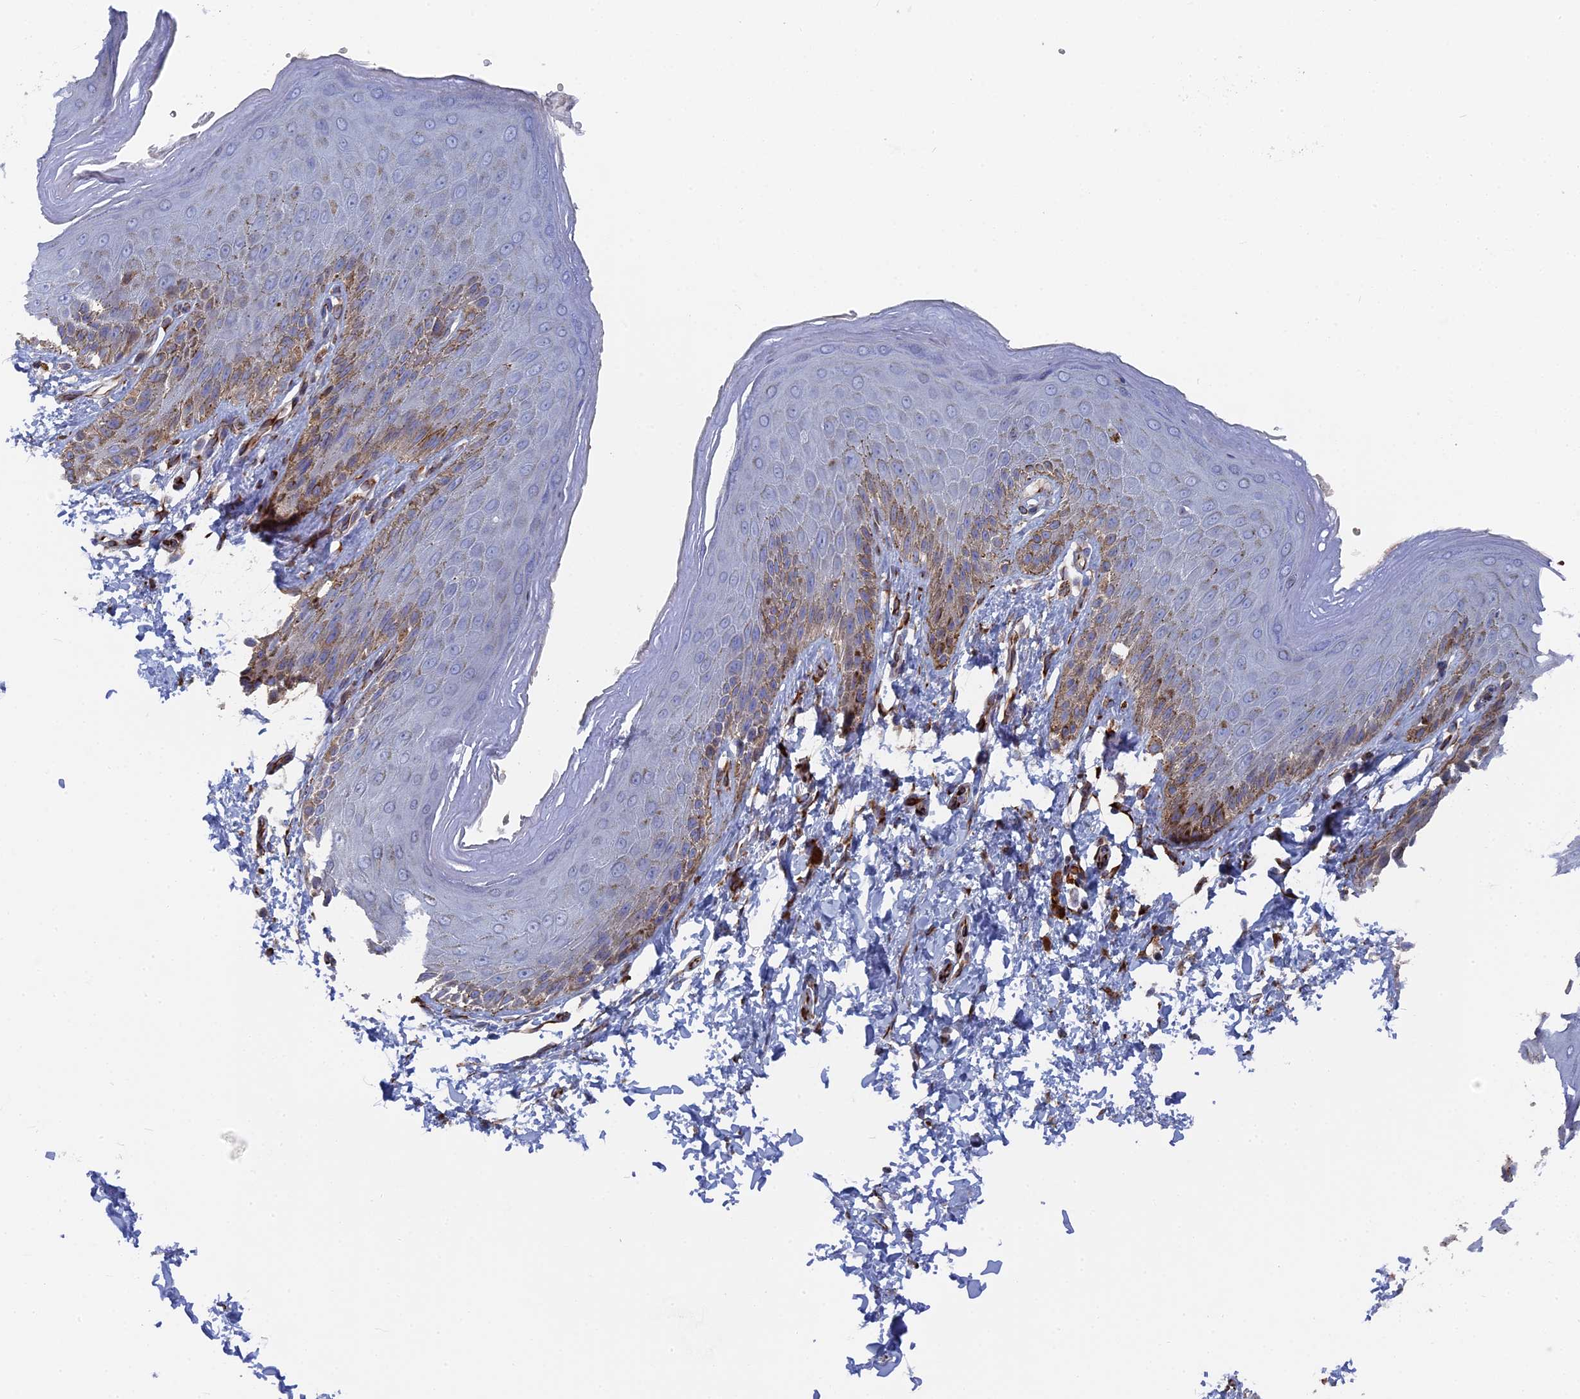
{"staining": {"intensity": "moderate", "quantity": "<25%", "location": "cytoplasmic/membranous"}, "tissue": "skin", "cell_type": "Epidermal cells", "image_type": "normal", "snomed": [{"axis": "morphology", "description": "Normal tissue, NOS"}, {"axis": "topography", "description": "Anal"}], "caption": "Protein expression analysis of unremarkable skin exhibits moderate cytoplasmic/membranous expression in about <25% of epidermal cells. The protein is shown in brown color, while the nuclei are stained blue.", "gene": "SMG9", "patient": {"sex": "male", "age": 44}}